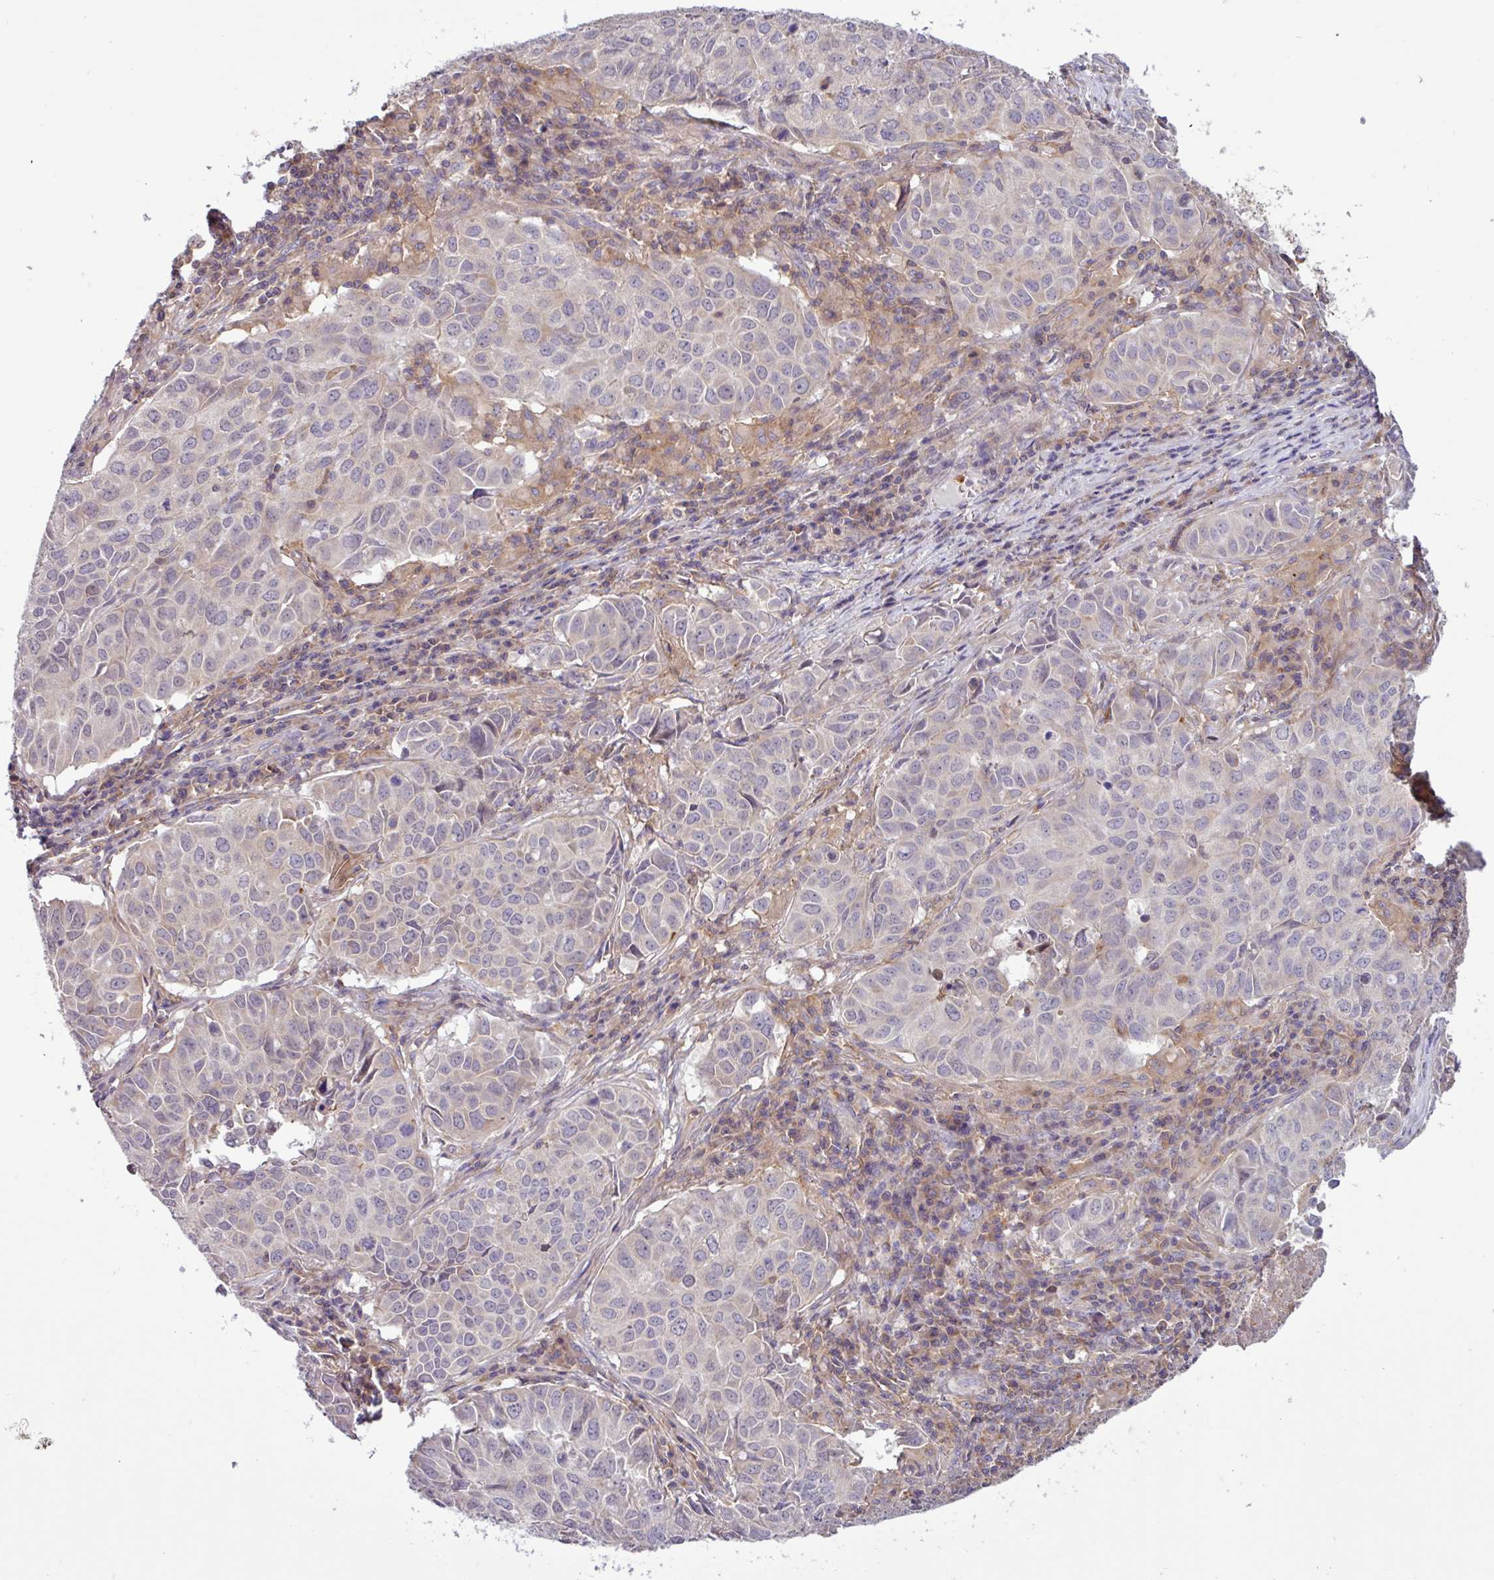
{"staining": {"intensity": "negative", "quantity": "none", "location": "none"}, "tissue": "lung cancer", "cell_type": "Tumor cells", "image_type": "cancer", "snomed": [{"axis": "morphology", "description": "Adenocarcinoma, NOS"}, {"axis": "topography", "description": "Lung"}], "caption": "A high-resolution histopathology image shows IHC staining of lung cancer (adenocarcinoma), which shows no significant staining in tumor cells. (Stains: DAB (3,3'-diaminobenzidine) immunohistochemistry (IHC) with hematoxylin counter stain, Microscopy: brightfield microscopy at high magnification).", "gene": "ACTR3", "patient": {"sex": "female", "age": 50}}